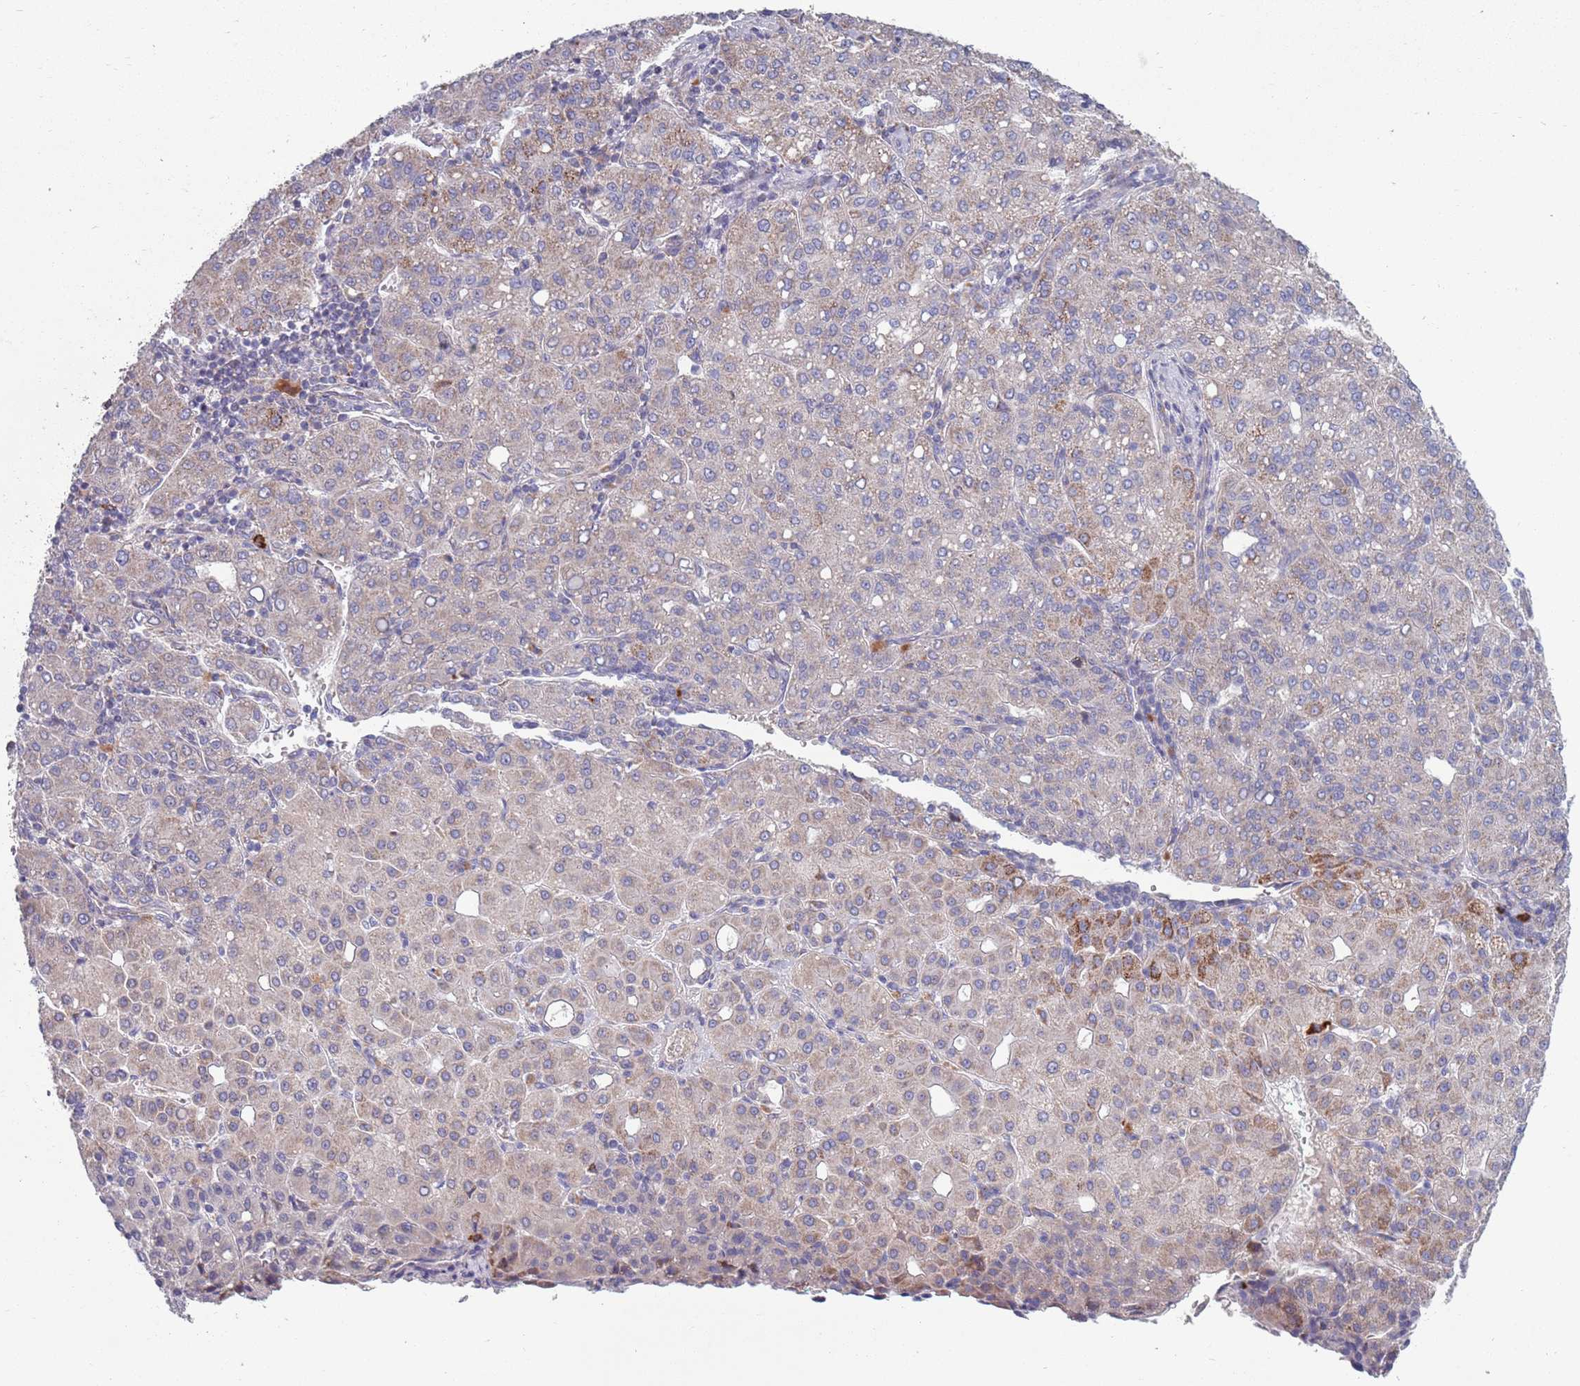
{"staining": {"intensity": "strong", "quantity": "<25%", "location": "cytoplasmic/membranous"}, "tissue": "liver cancer", "cell_type": "Tumor cells", "image_type": "cancer", "snomed": [{"axis": "morphology", "description": "Carcinoma, Hepatocellular, NOS"}, {"axis": "topography", "description": "Liver"}], "caption": "High-power microscopy captured an immunohistochemistry (IHC) photomicrograph of liver hepatocellular carcinoma, revealing strong cytoplasmic/membranous expression in about <25% of tumor cells.", "gene": "TYW1", "patient": {"sex": "male", "age": 65}}